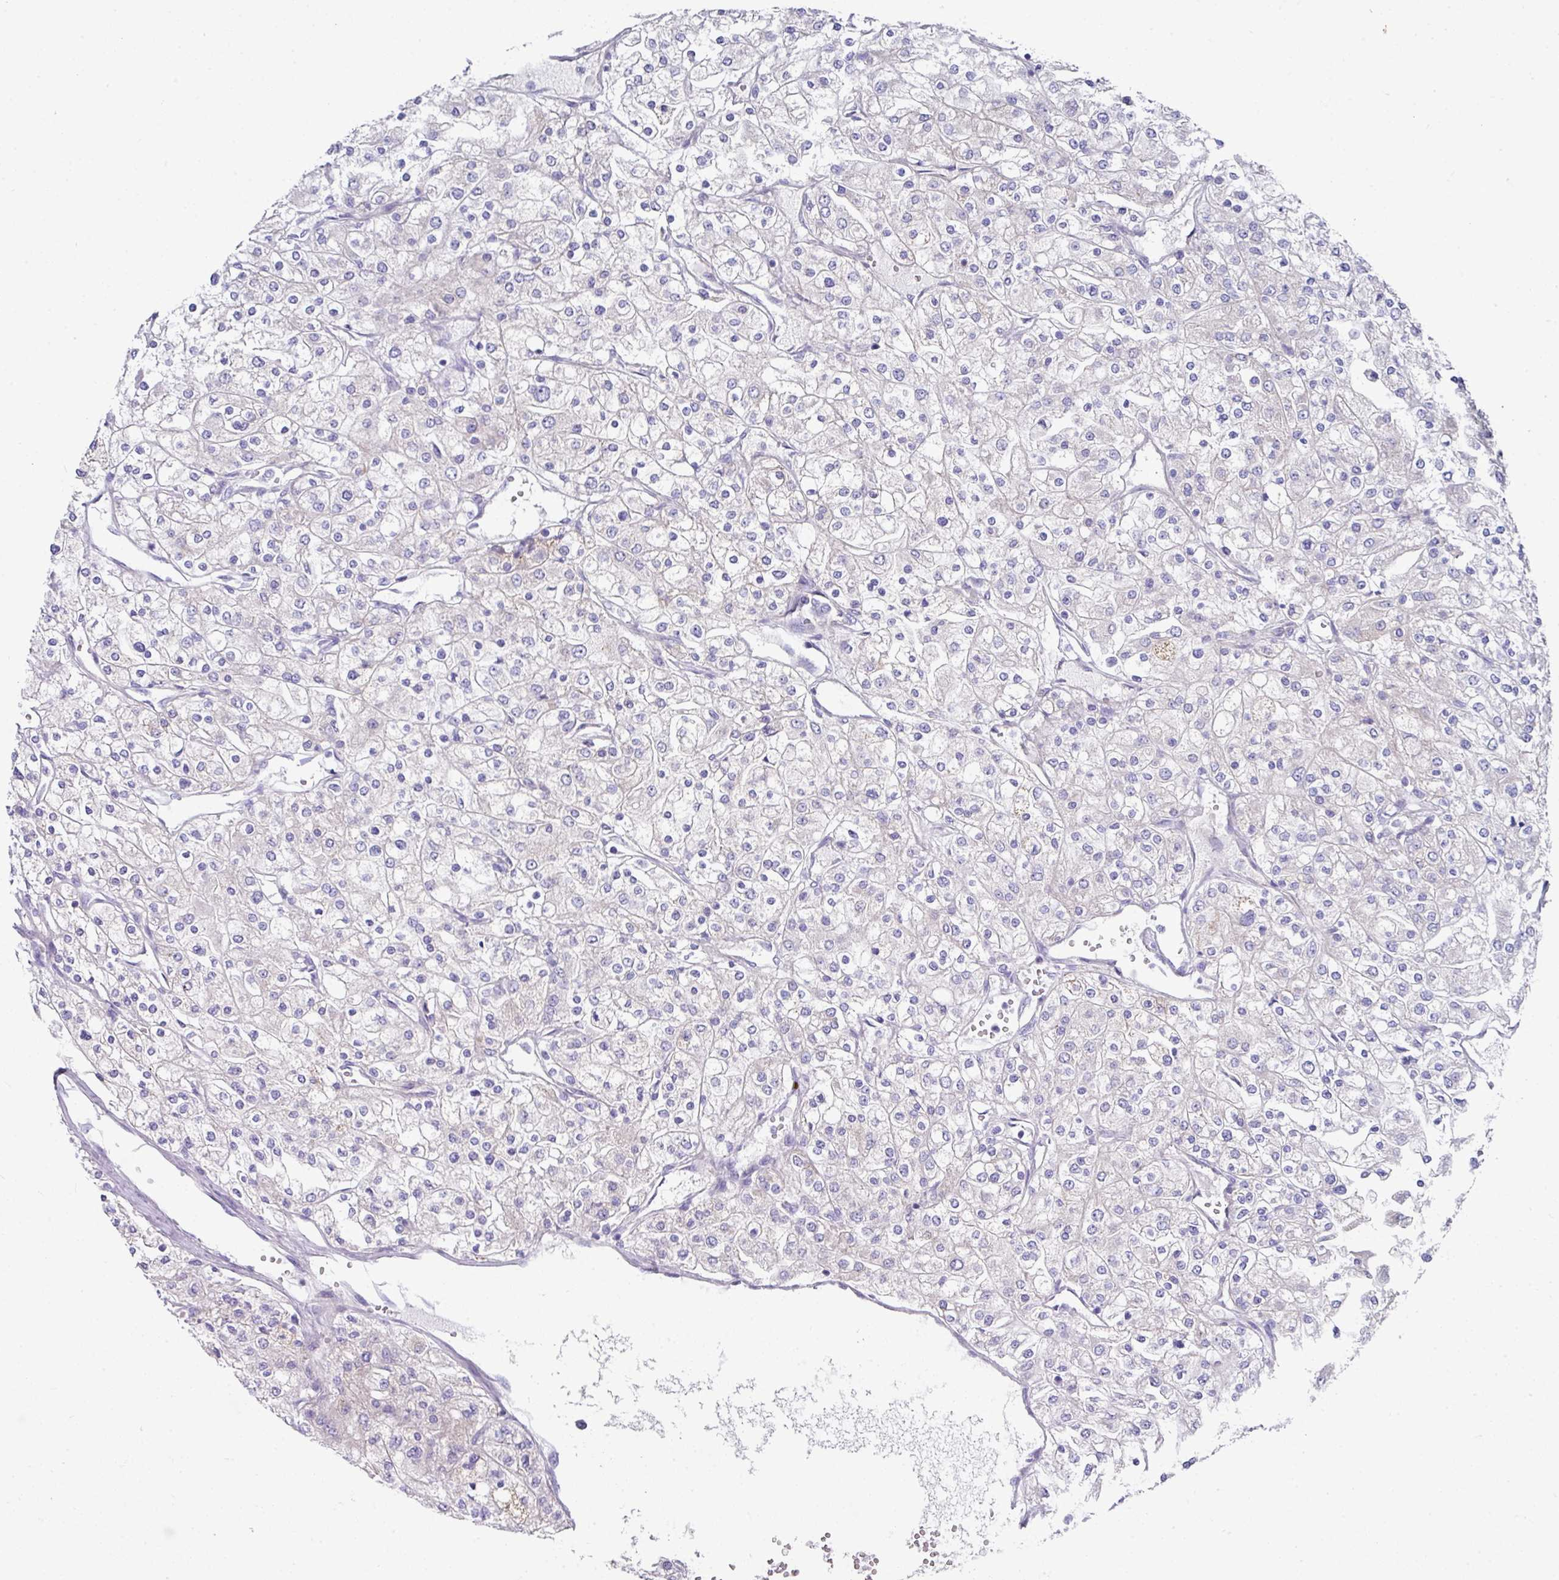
{"staining": {"intensity": "negative", "quantity": "none", "location": "none"}, "tissue": "renal cancer", "cell_type": "Tumor cells", "image_type": "cancer", "snomed": [{"axis": "morphology", "description": "Adenocarcinoma, NOS"}, {"axis": "topography", "description": "Kidney"}], "caption": "Immunohistochemical staining of adenocarcinoma (renal) demonstrates no significant expression in tumor cells.", "gene": "CLDN1", "patient": {"sex": "male", "age": 80}}